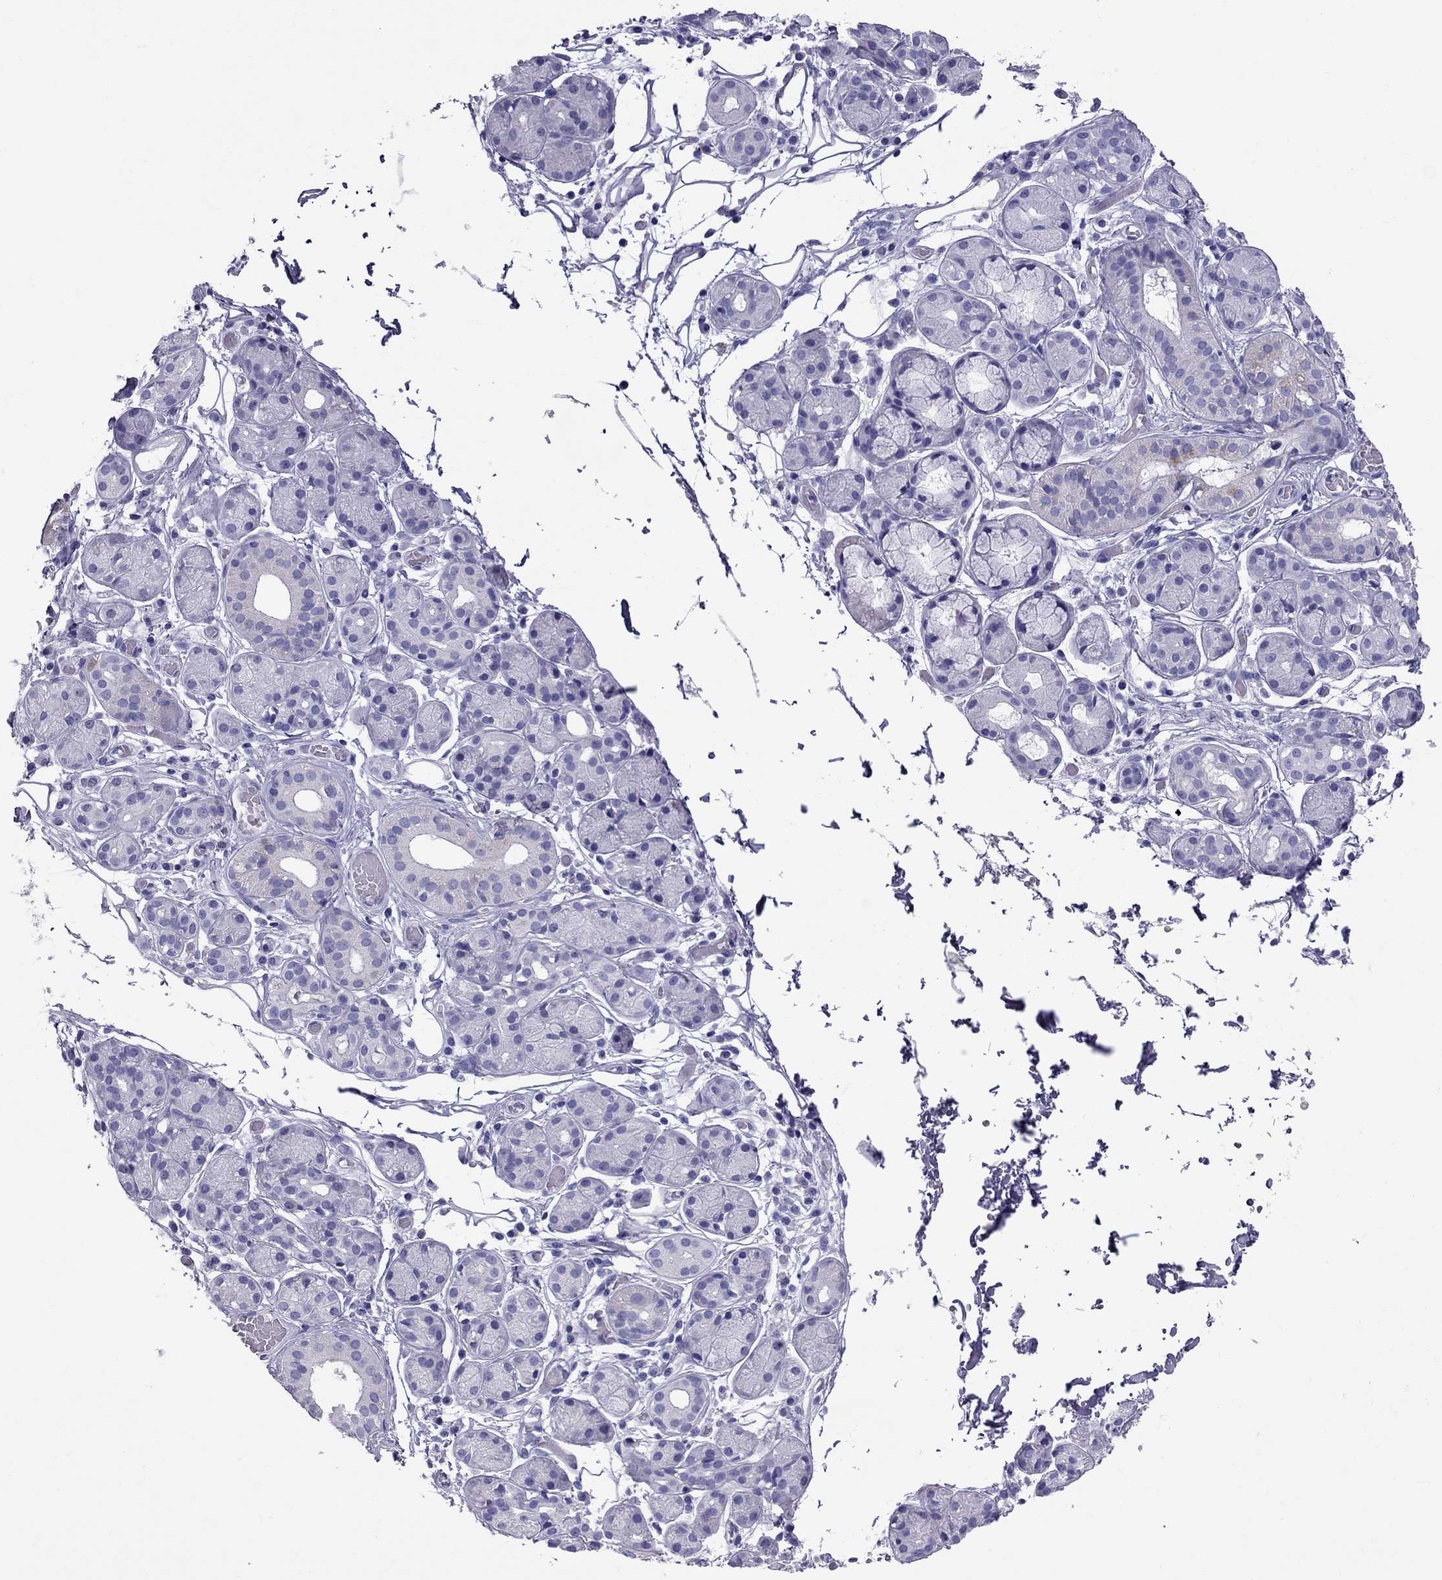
{"staining": {"intensity": "negative", "quantity": "none", "location": "none"}, "tissue": "salivary gland", "cell_type": "Glandular cells", "image_type": "normal", "snomed": [{"axis": "morphology", "description": "Normal tissue, NOS"}, {"axis": "topography", "description": "Salivary gland"}, {"axis": "topography", "description": "Peripheral nerve tissue"}], "caption": "A high-resolution photomicrograph shows immunohistochemistry (IHC) staining of normal salivary gland, which displays no significant expression in glandular cells.", "gene": "TTLL13", "patient": {"sex": "male", "age": 71}}